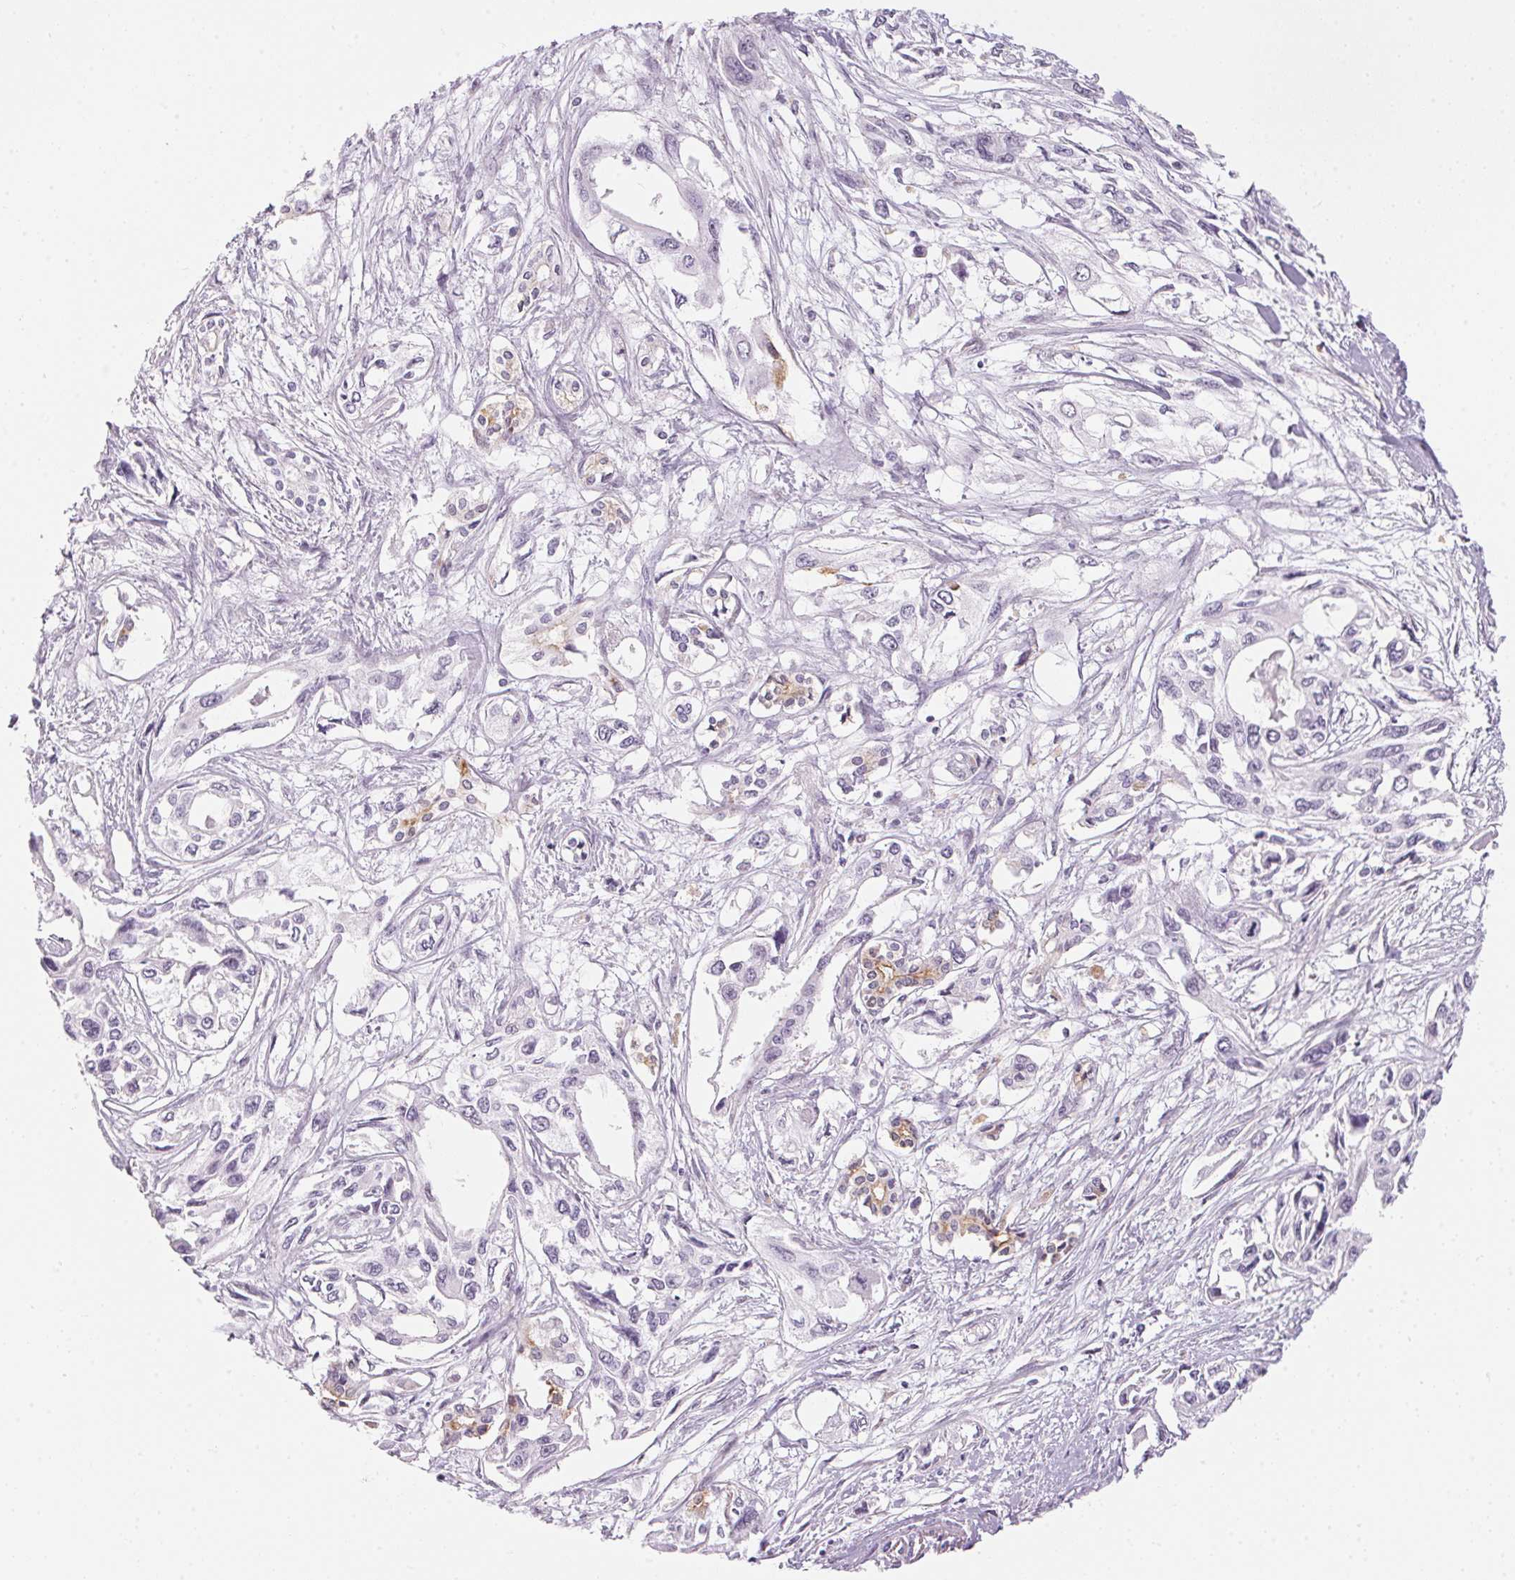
{"staining": {"intensity": "negative", "quantity": "none", "location": "none"}, "tissue": "pancreatic cancer", "cell_type": "Tumor cells", "image_type": "cancer", "snomed": [{"axis": "morphology", "description": "Adenocarcinoma, NOS"}, {"axis": "topography", "description": "Pancreas"}], "caption": "Human pancreatic cancer (adenocarcinoma) stained for a protein using immunohistochemistry exhibits no positivity in tumor cells.", "gene": "CADPS", "patient": {"sex": "female", "age": 55}}